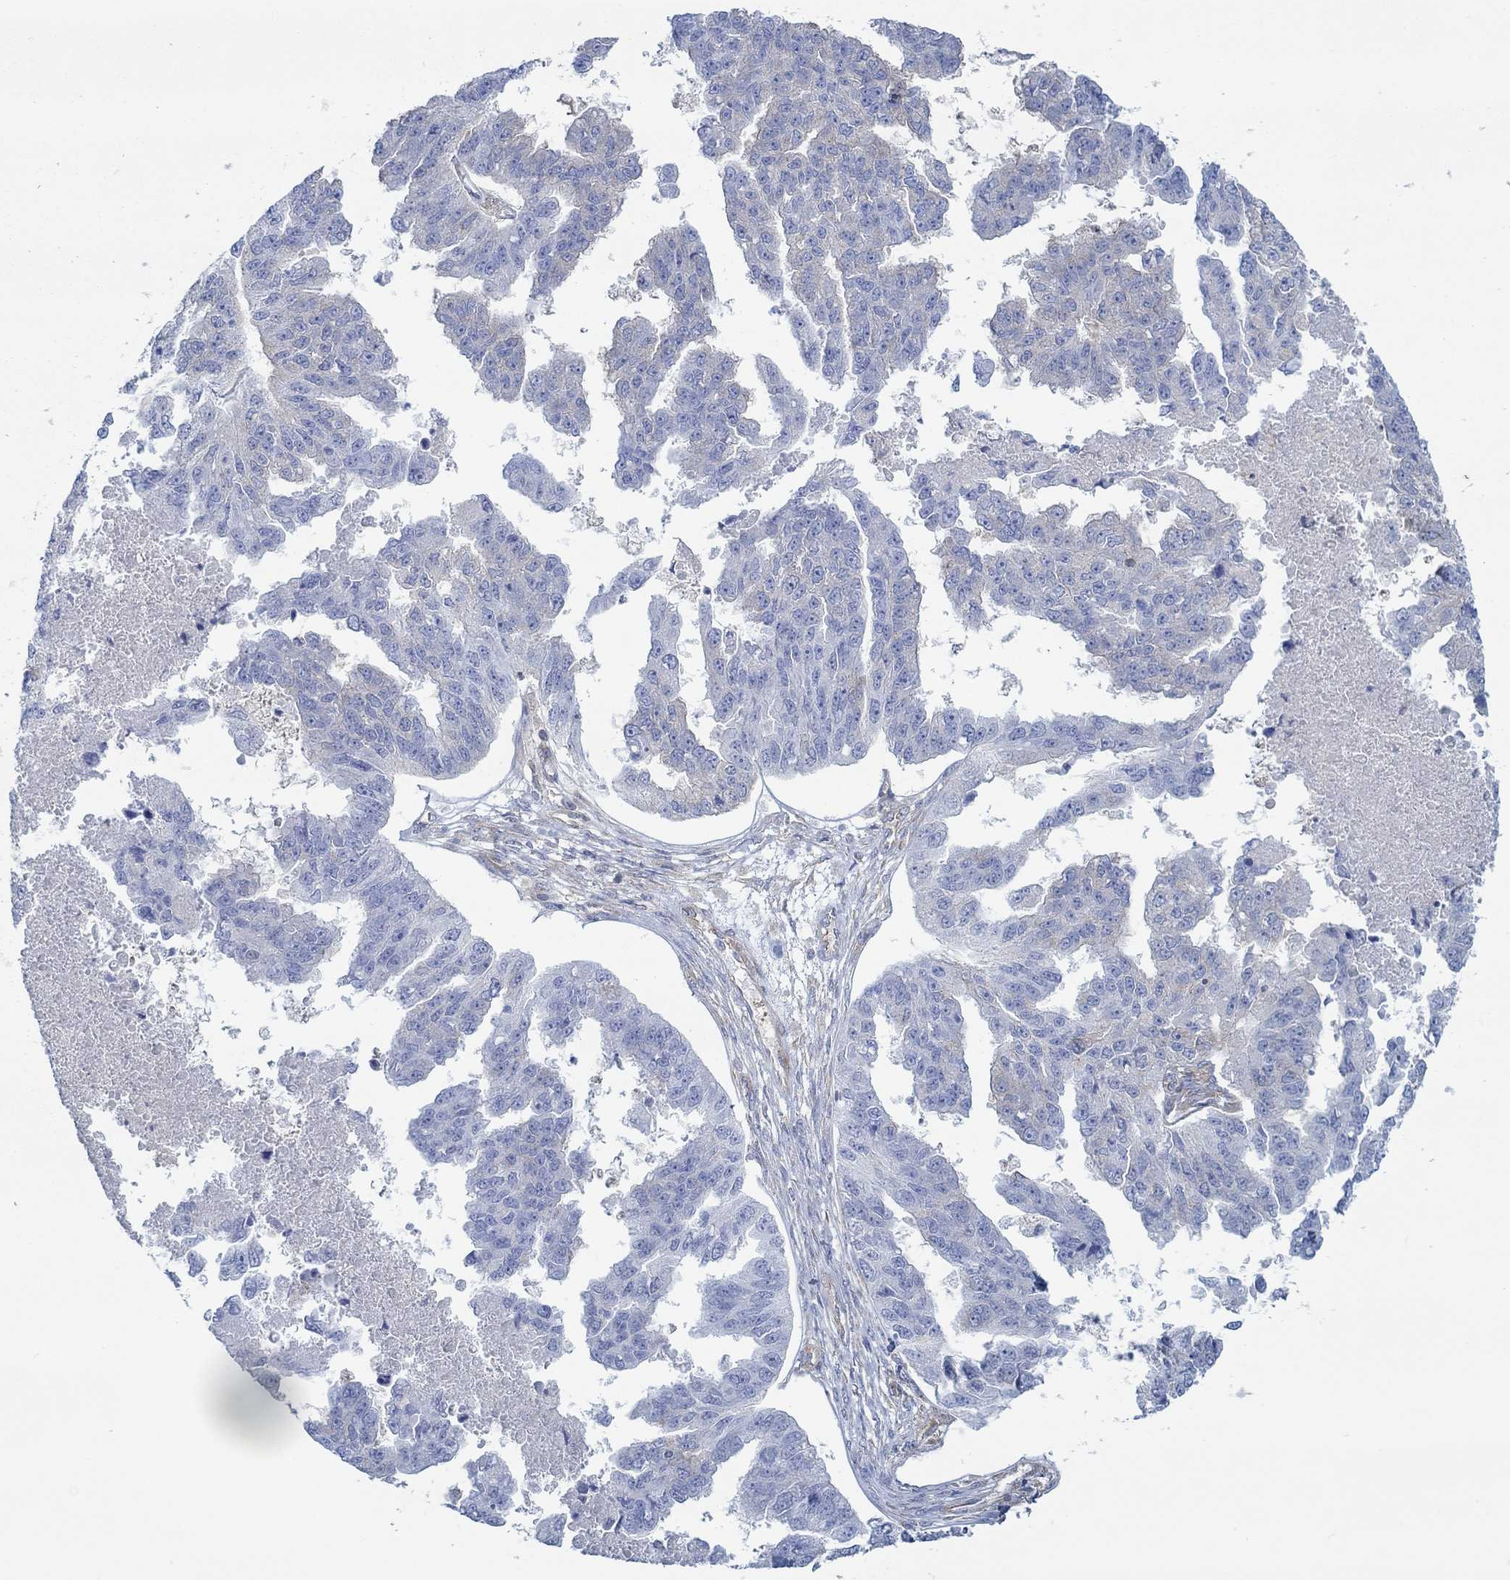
{"staining": {"intensity": "negative", "quantity": "none", "location": "none"}, "tissue": "ovarian cancer", "cell_type": "Tumor cells", "image_type": "cancer", "snomed": [{"axis": "morphology", "description": "Cystadenocarcinoma, serous, NOS"}, {"axis": "topography", "description": "Ovary"}], "caption": "Tumor cells show no significant protein staining in ovarian cancer.", "gene": "SPAG9", "patient": {"sex": "female", "age": 58}}